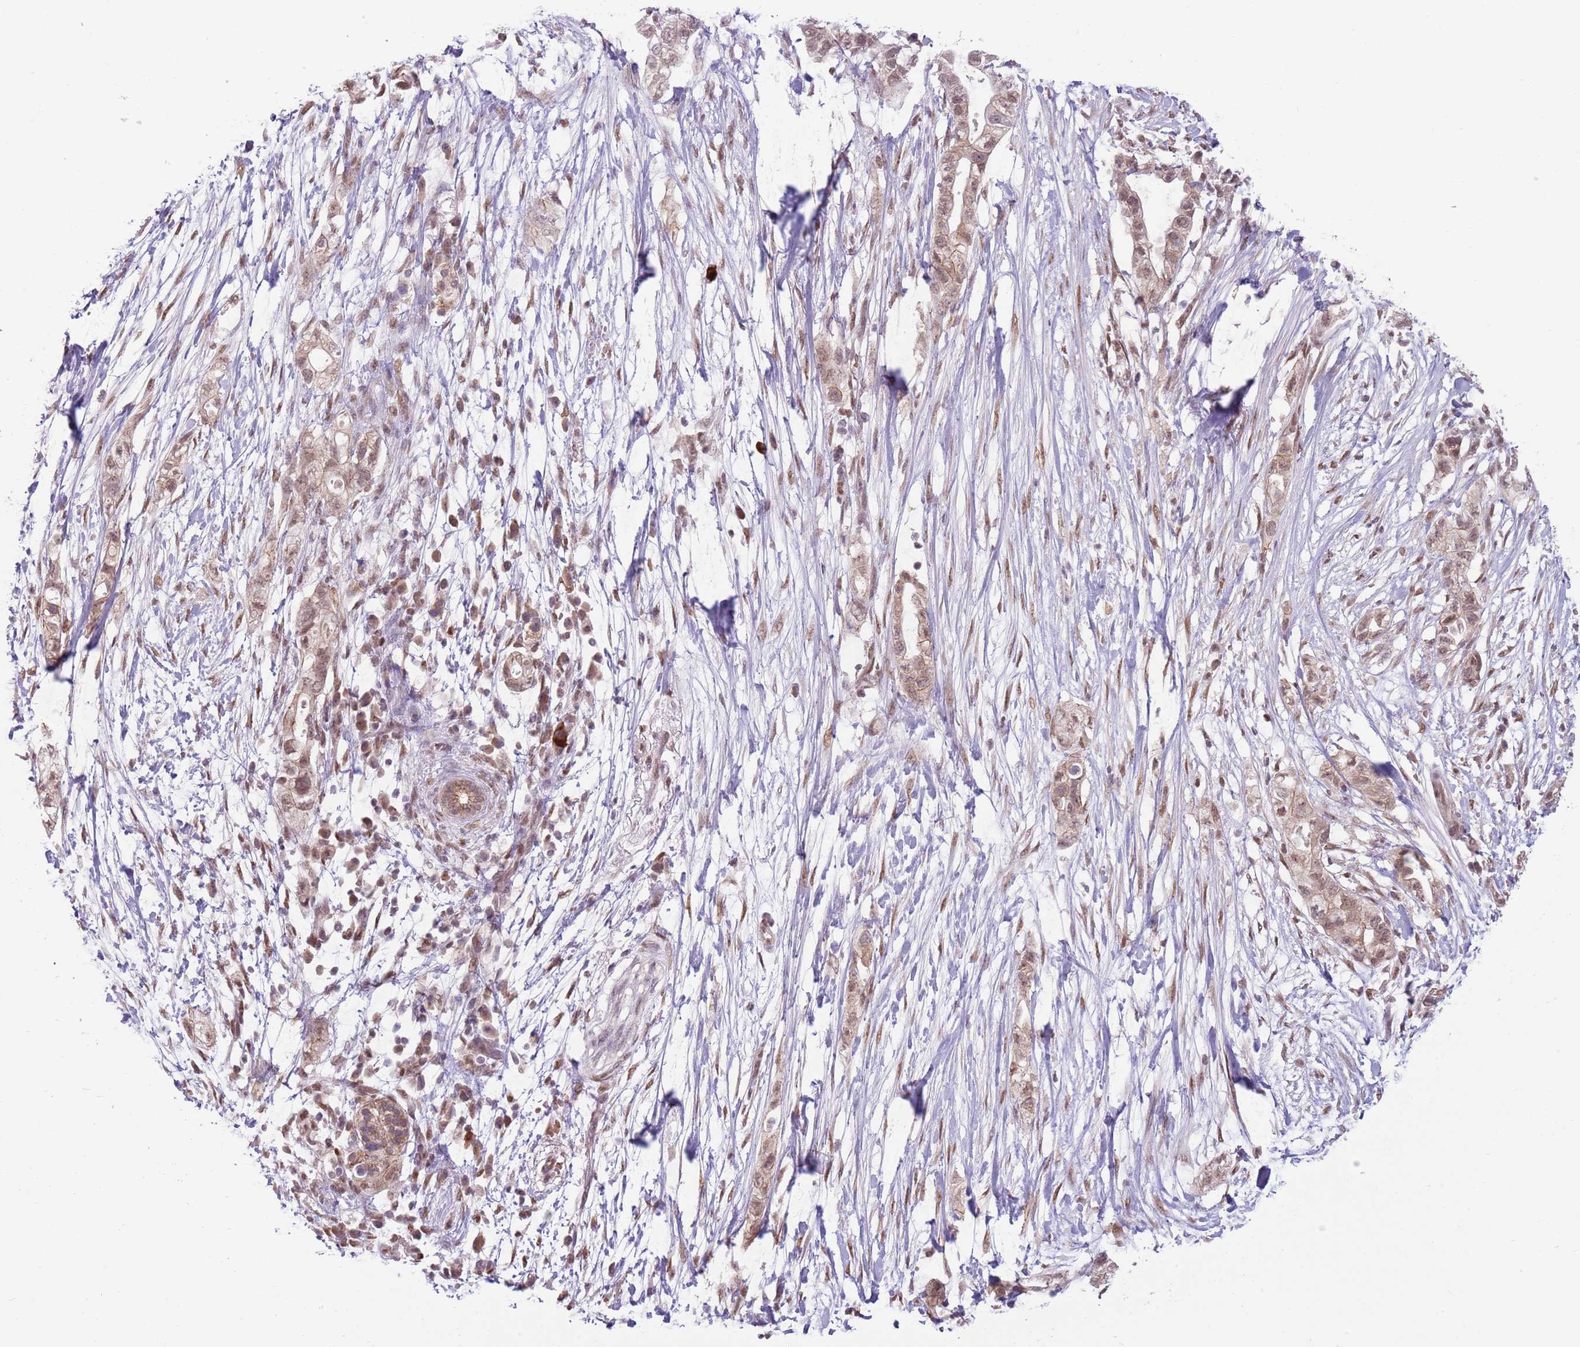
{"staining": {"intensity": "weak", "quantity": ">75%", "location": "cytoplasmic/membranous,nuclear"}, "tissue": "pancreatic cancer", "cell_type": "Tumor cells", "image_type": "cancer", "snomed": [{"axis": "morphology", "description": "Adenocarcinoma, NOS"}, {"axis": "topography", "description": "Pancreas"}], "caption": "Immunohistochemistry (IHC) photomicrograph of pancreatic cancer stained for a protein (brown), which exhibits low levels of weak cytoplasmic/membranous and nuclear positivity in about >75% of tumor cells.", "gene": "TM2D1", "patient": {"sex": "female", "age": 72}}